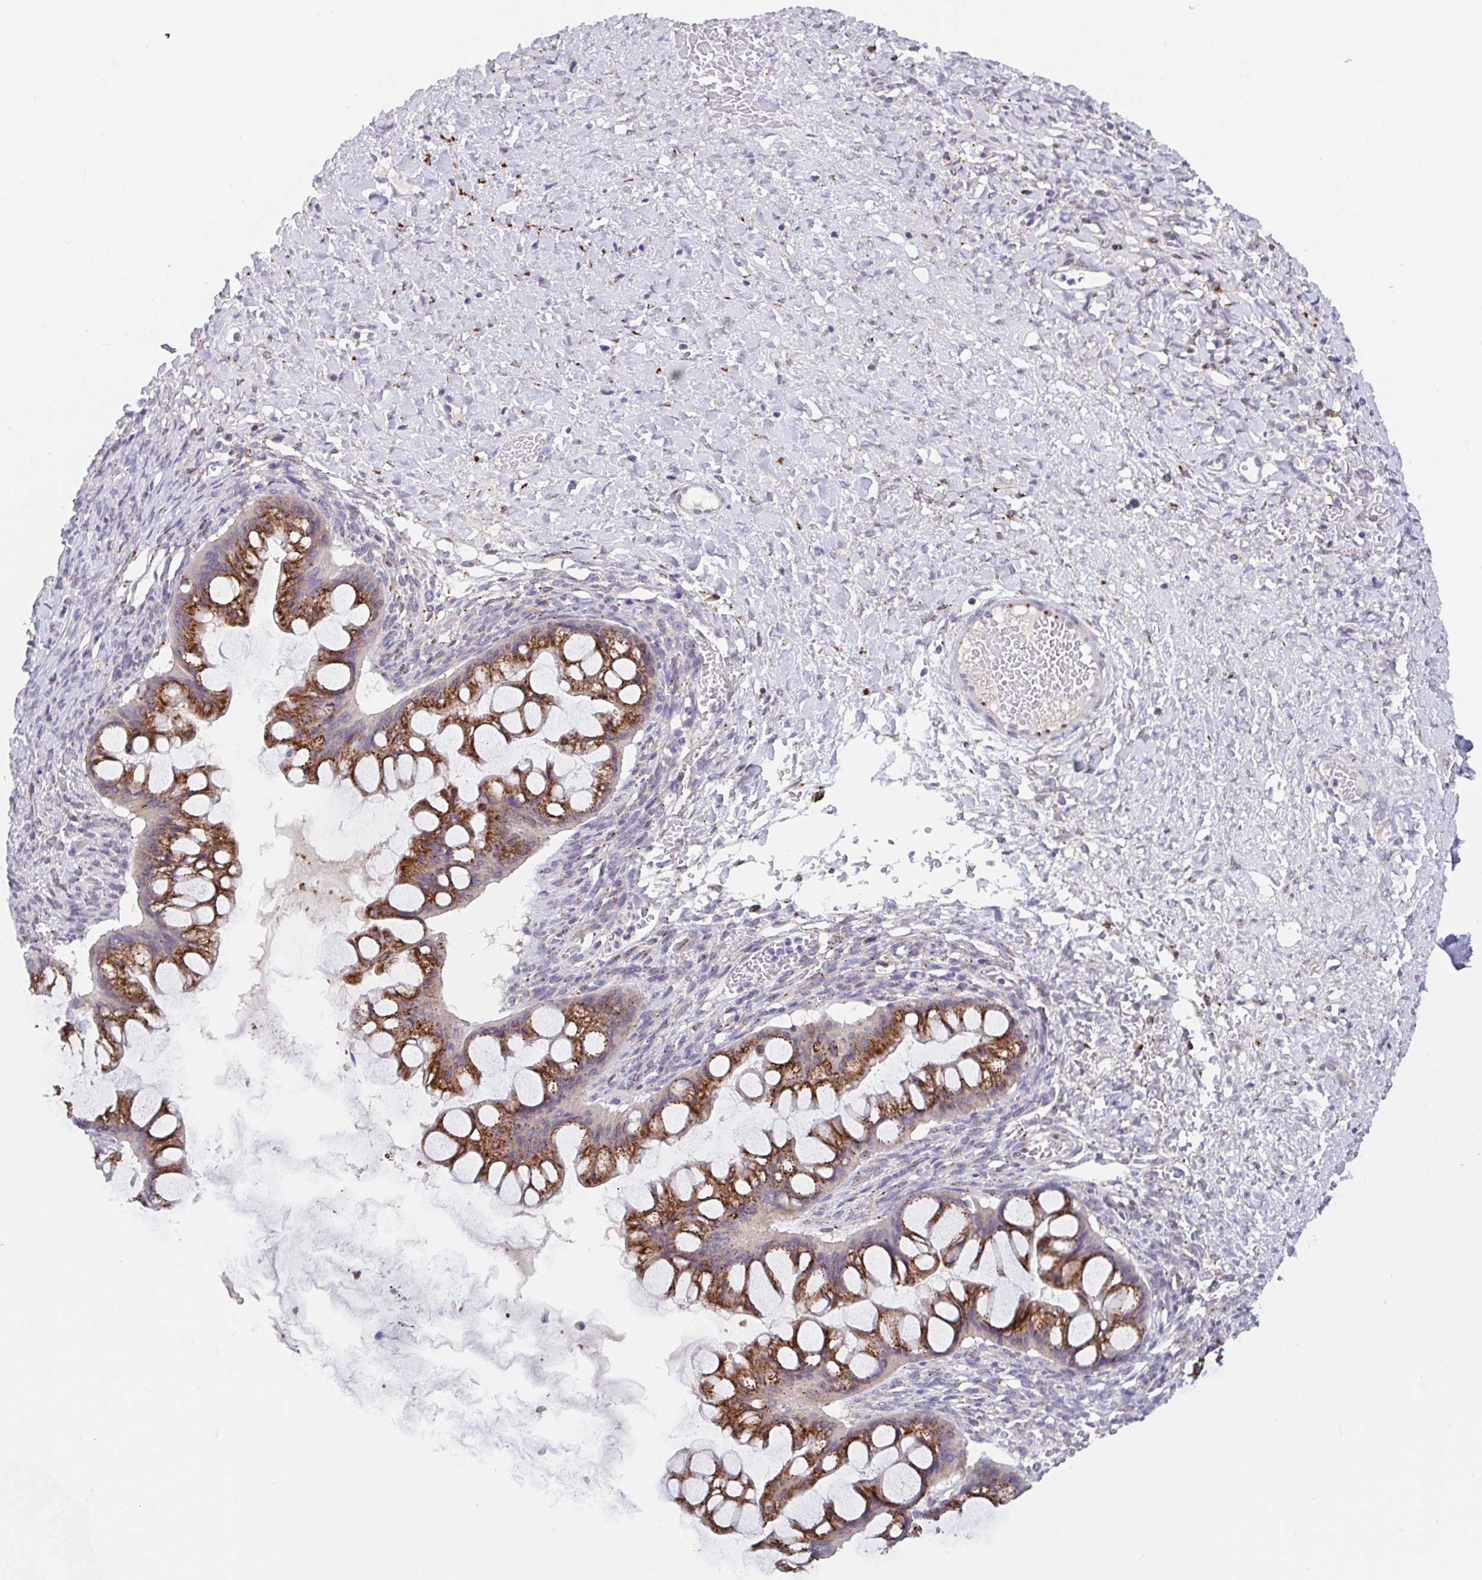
{"staining": {"intensity": "strong", "quantity": ">75%", "location": "cytoplasmic/membranous"}, "tissue": "ovarian cancer", "cell_type": "Tumor cells", "image_type": "cancer", "snomed": [{"axis": "morphology", "description": "Cystadenocarcinoma, mucinous, NOS"}, {"axis": "topography", "description": "Ovary"}], "caption": "Immunohistochemistry (IHC) image of neoplastic tissue: ovarian cancer stained using IHC exhibits high levels of strong protein expression localized specifically in the cytoplasmic/membranous of tumor cells, appearing as a cytoplasmic/membranous brown color.", "gene": "PROSER3", "patient": {"sex": "female", "age": 73}}